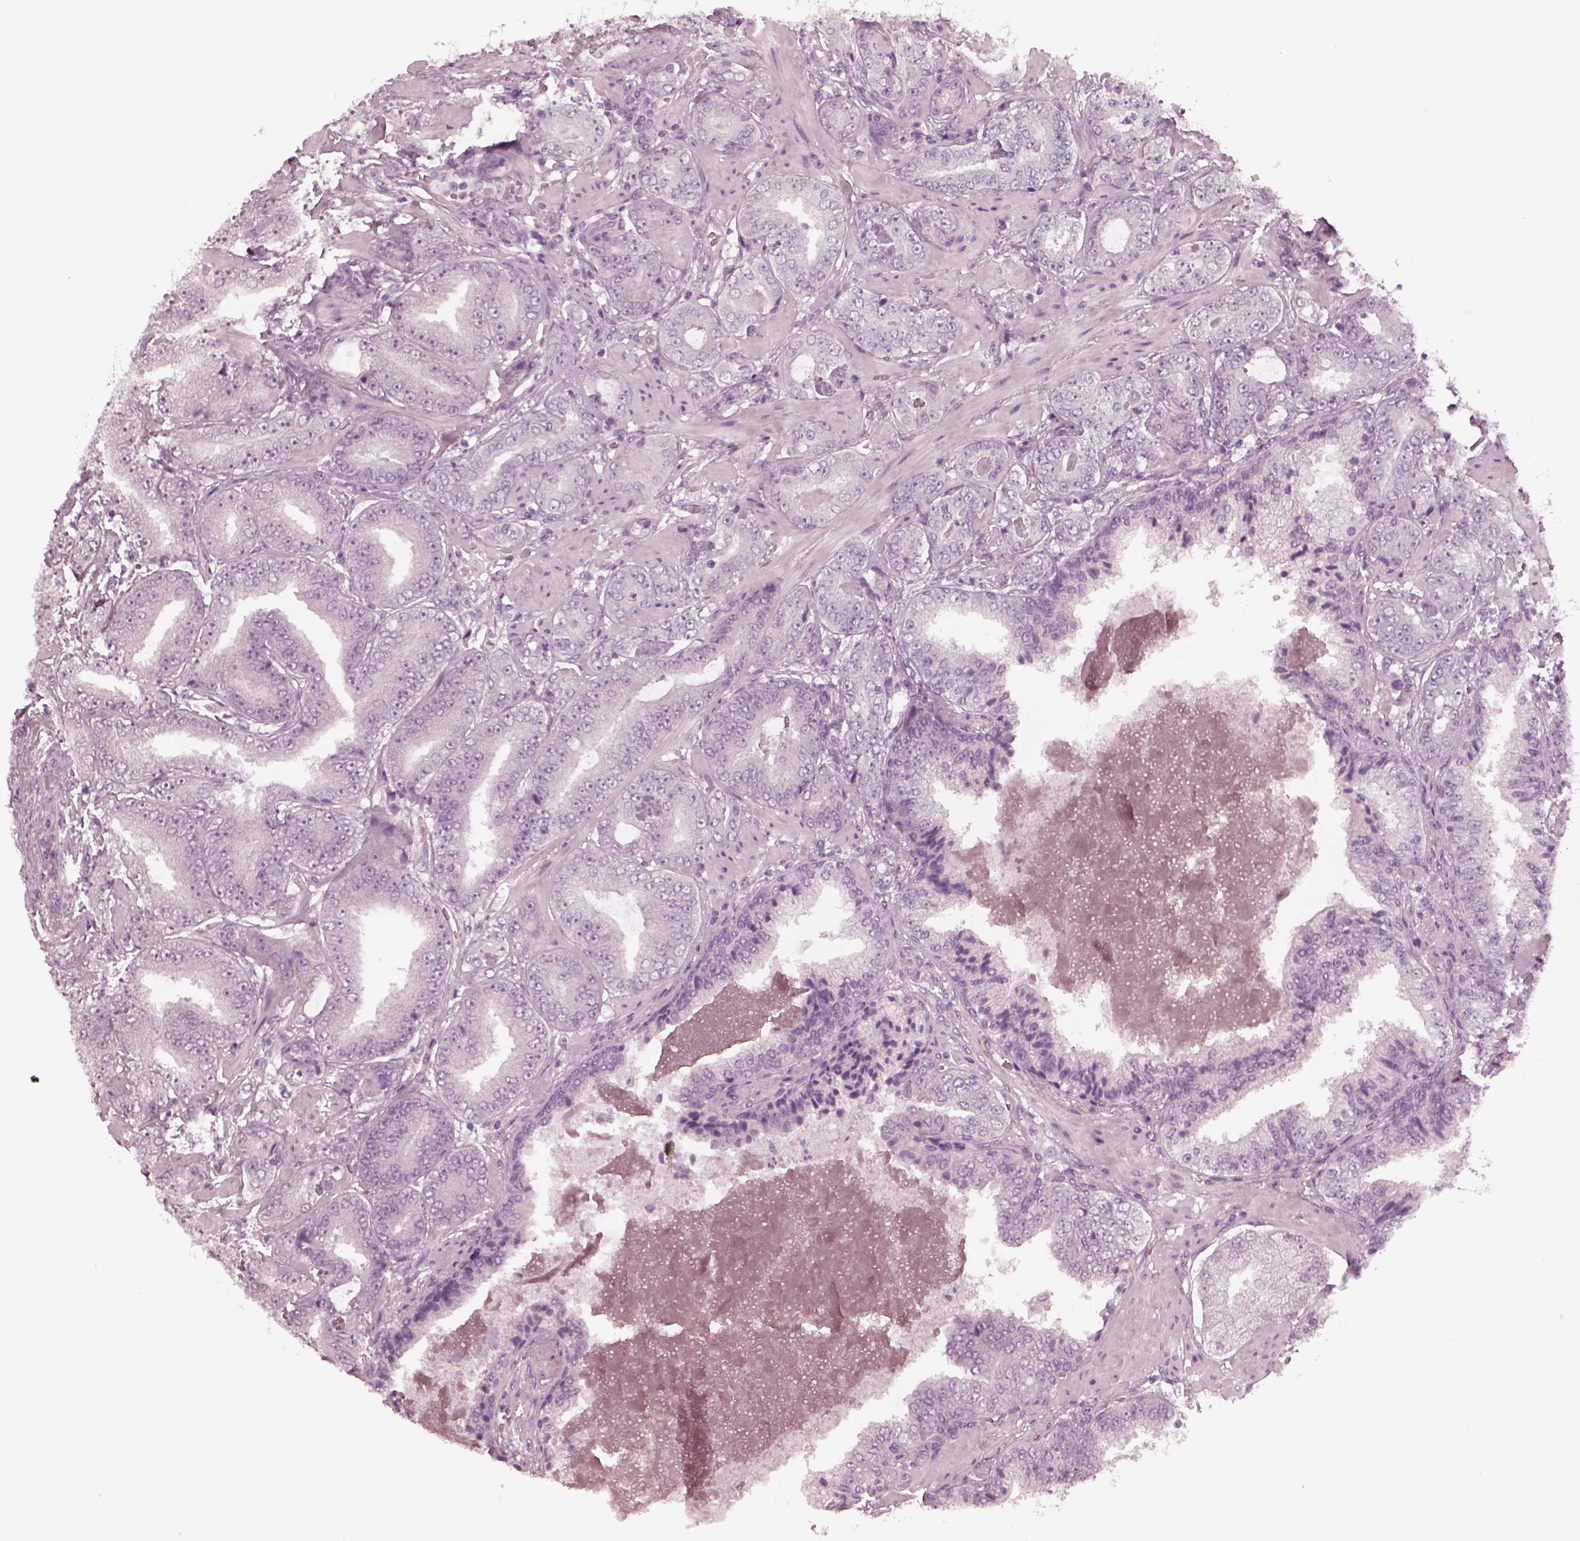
{"staining": {"intensity": "negative", "quantity": "none", "location": "none"}, "tissue": "prostate cancer", "cell_type": "Tumor cells", "image_type": "cancer", "snomed": [{"axis": "morphology", "description": "Adenocarcinoma, Low grade"}, {"axis": "topography", "description": "Prostate"}], "caption": "Adenocarcinoma (low-grade) (prostate) was stained to show a protein in brown. There is no significant staining in tumor cells.", "gene": "YY2", "patient": {"sex": "male", "age": 60}}